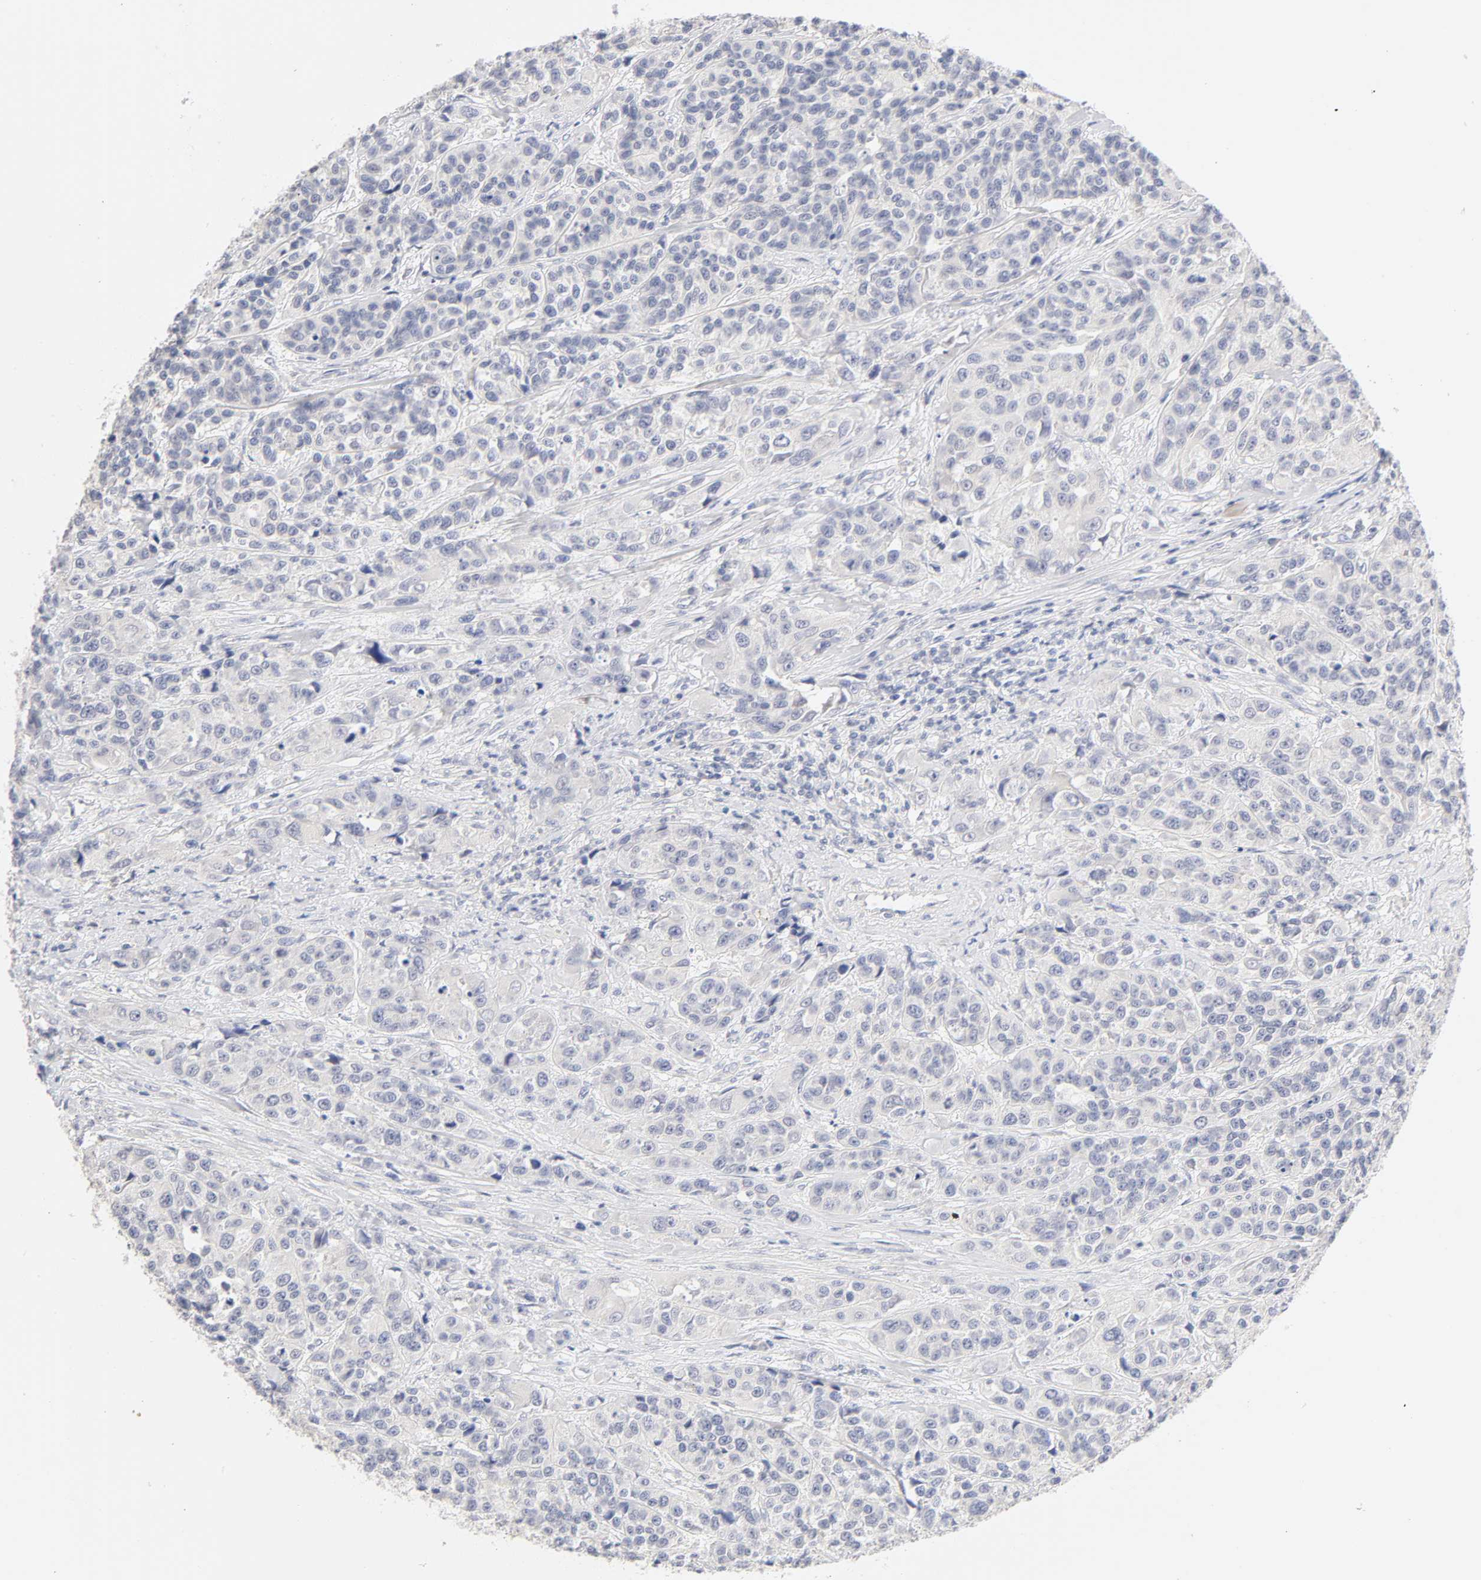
{"staining": {"intensity": "negative", "quantity": "none", "location": "none"}, "tissue": "urothelial cancer", "cell_type": "Tumor cells", "image_type": "cancer", "snomed": [{"axis": "morphology", "description": "Urothelial carcinoma, High grade"}, {"axis": "topography", "description": "Urinary bladder"}], "caption": "IHC histopathology image of urothelial cancer stained for a protein (brown), which displays no positivity in tumor cells. (Brightfield microscopy of DAB immunohistochemistry at high magnification).", "gene": "CYP4B1", "patient": {"sex": "female", "age": 81}}